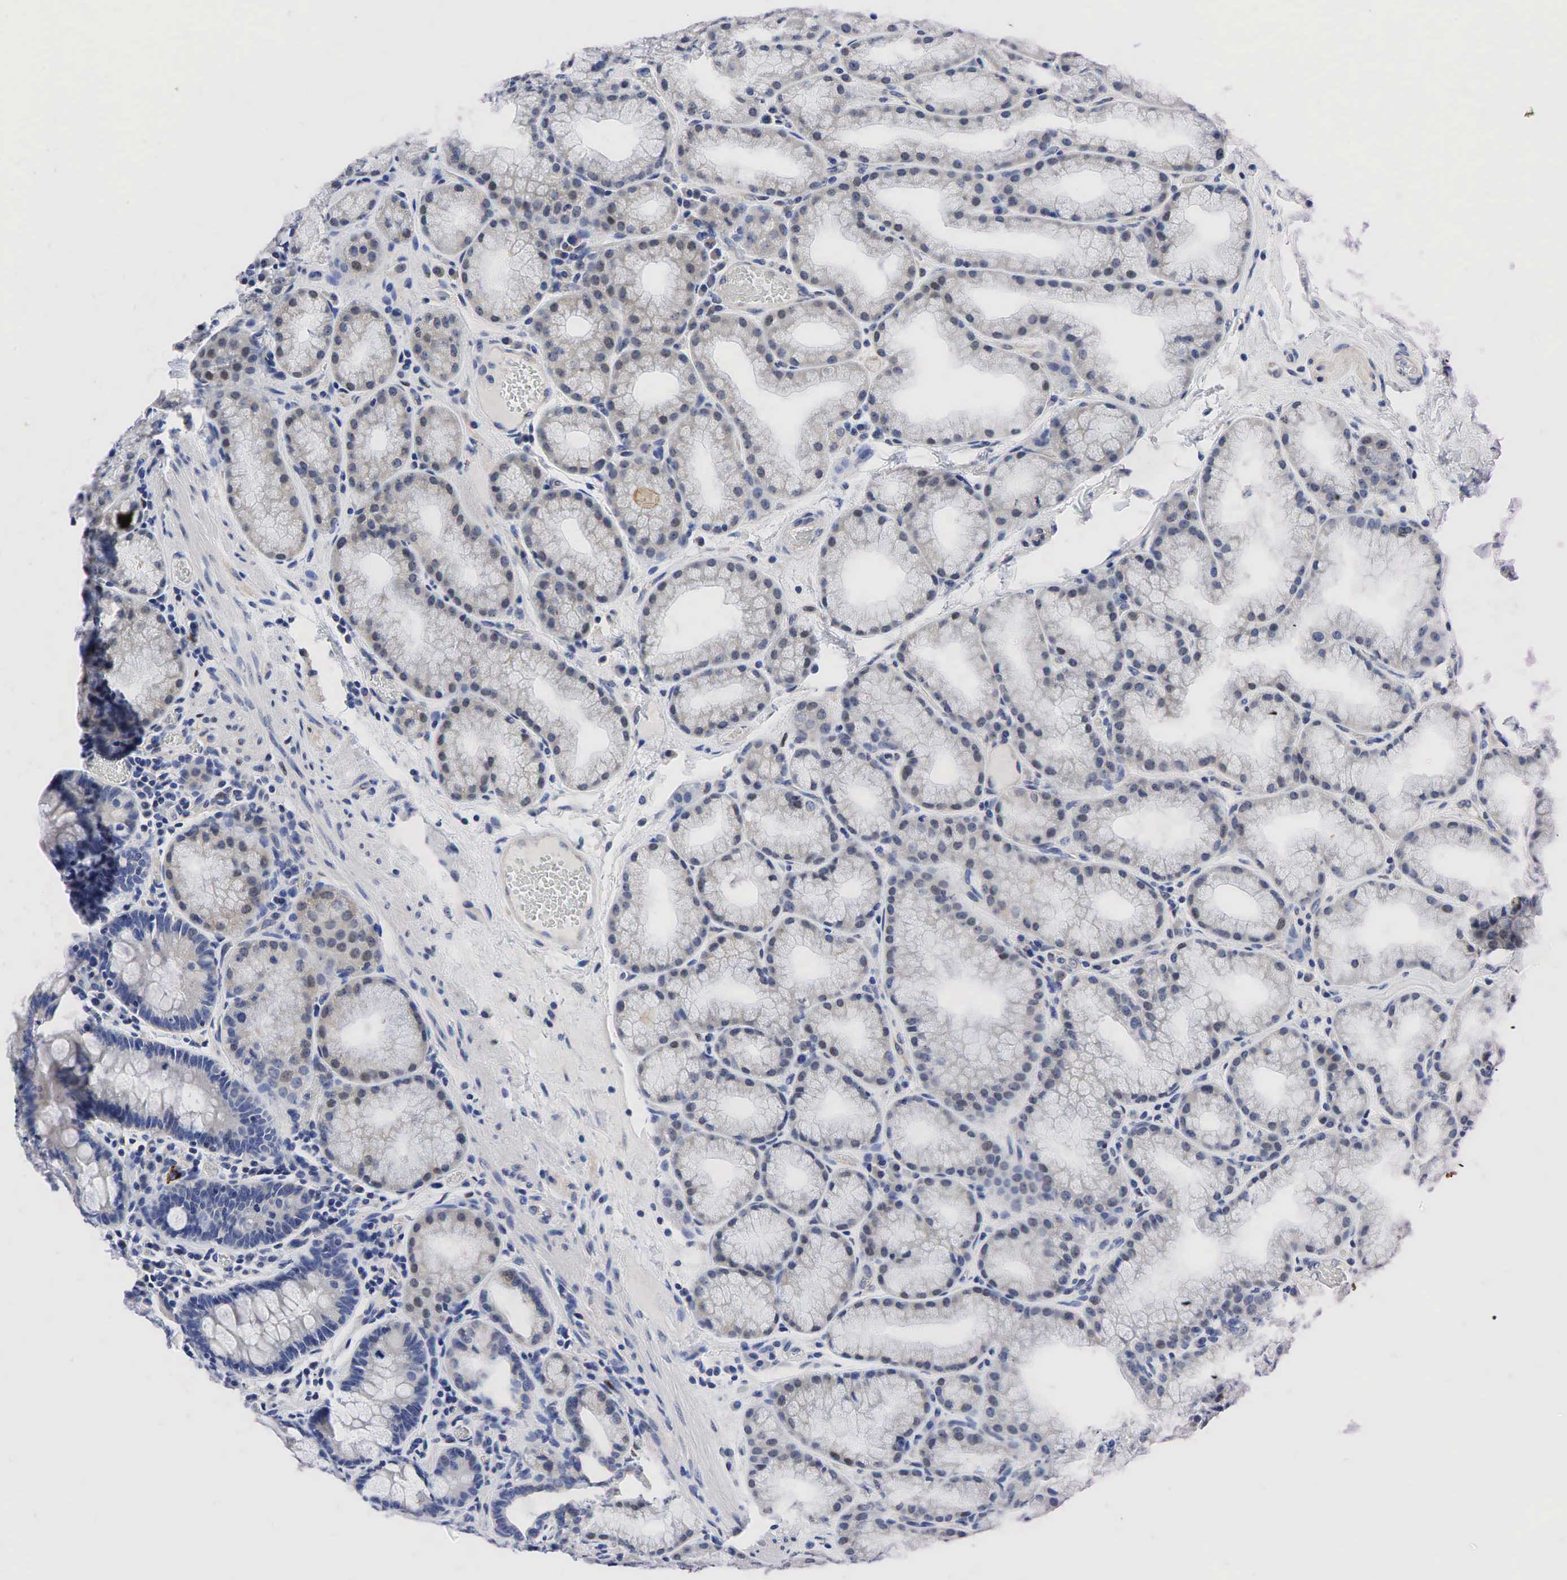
{"staining": {"intensity": "weak", "quantity": "<25%", "location": "nuclear"}, "tissue": "duodenum", "cell_type": "Glandular cells", "image_type": "normal", "snomed": [{"axis": "morphology", "description": "Normal tissue, NOS"}, {"axis": "topography", "description": "Duodenum"}], "caption": "Glandular cells are negative for protein expression in benign human duodenum. Brightfield microscopy of IHC stained with DAB (3,3'-diaminobenzidine) (brown) and hematoxylin (blue), captured at high magnification.", "gene": "PGR", "patient": {"sex": "female", "age": 43}}